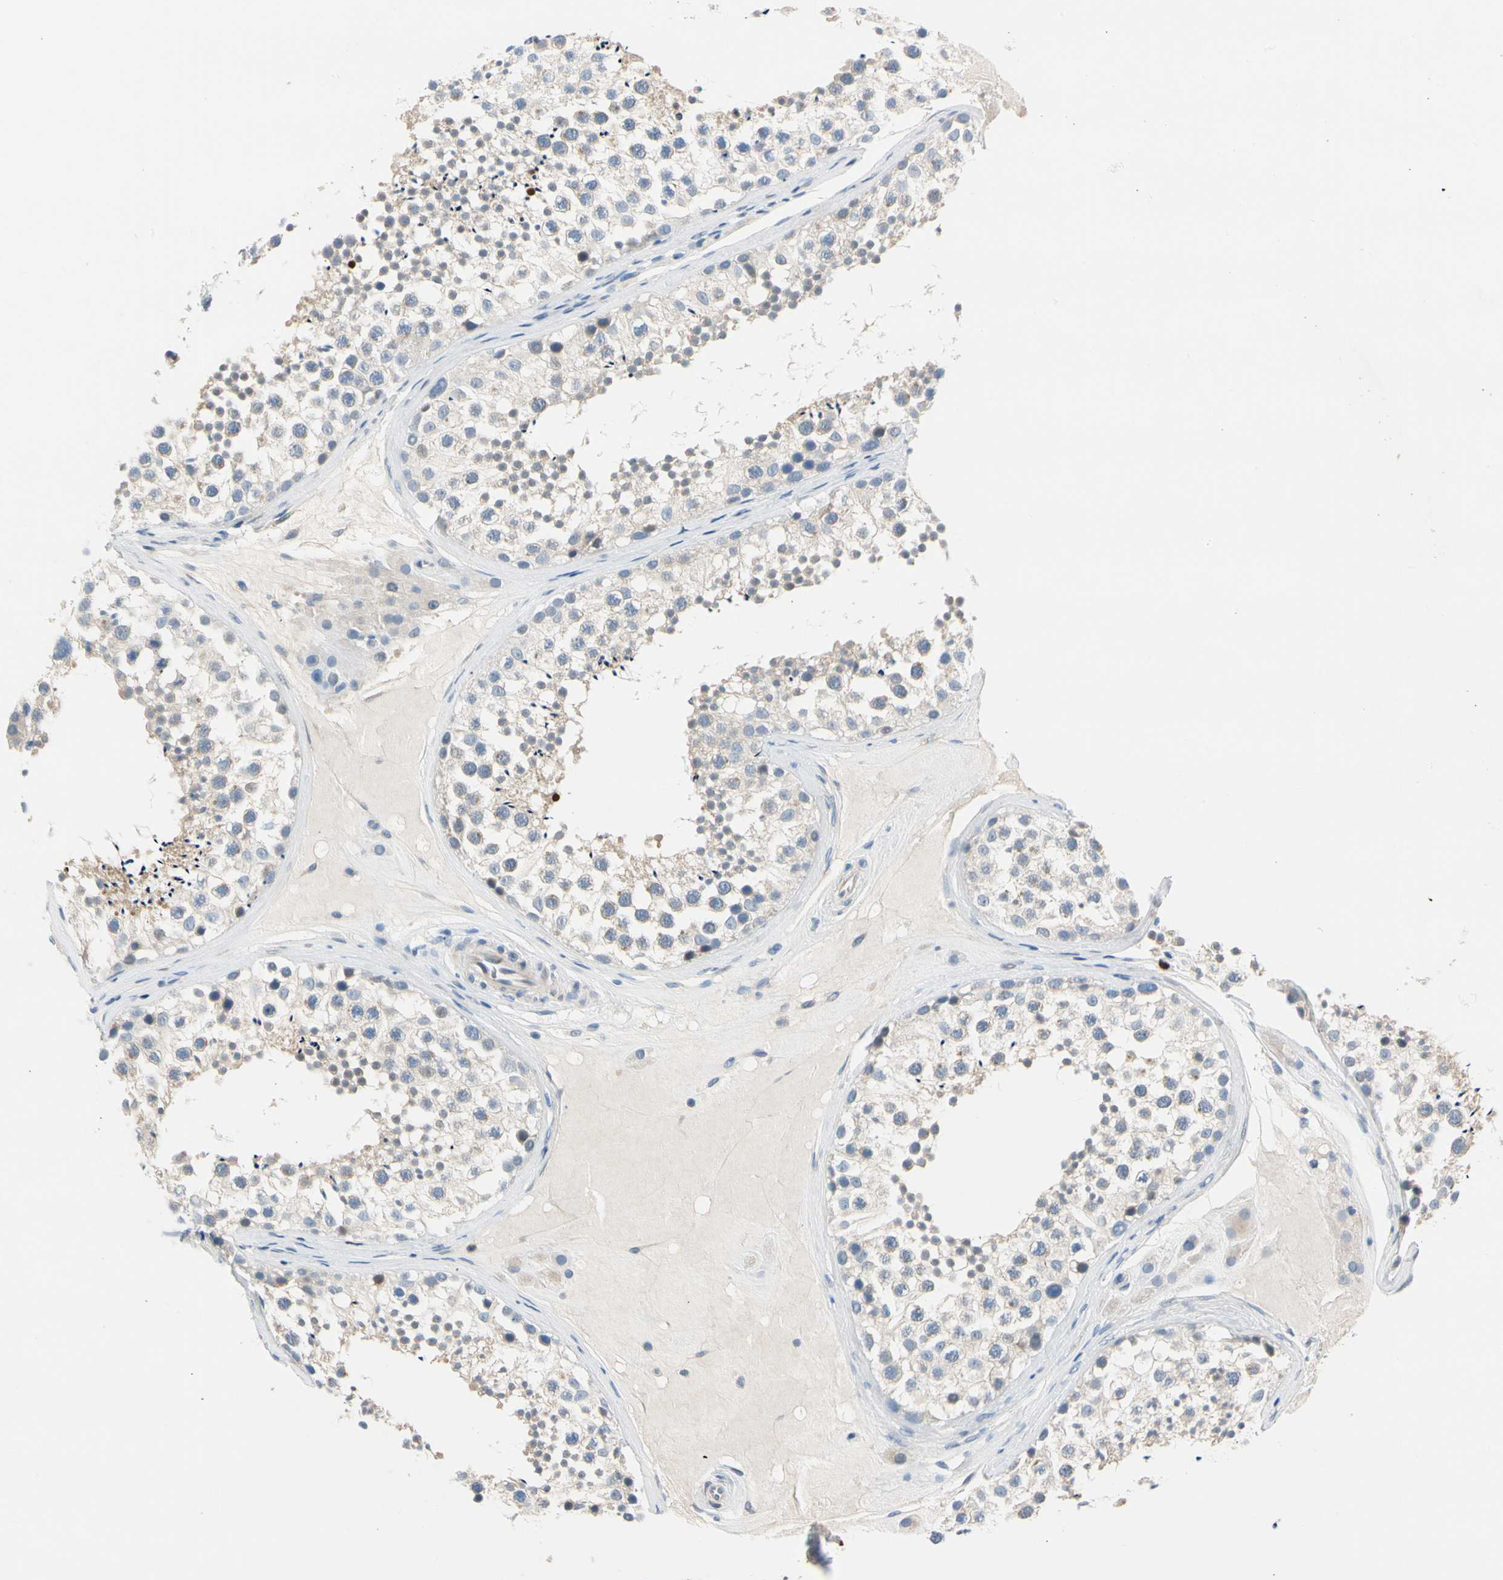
{"staining": {"intensity": "weak", "quantity": "<25%", "location": "cytoplasmic/membranous"}, "tissue": "testis", "cell_type": "Cells in seminiferous ducts", "image_type": "normal", "snomed": [{"axis": "morphology", "description": "Normal tissue, NOS"}, {"axis": "topography", "description": "Testis"}], "caption": "Immunohistochemistry (IHC) of benign testis exhibits no expression in cells in seminiferous ducts.", "gene": "TRAF5", "patient": {"sex": "male", "age": 46}}